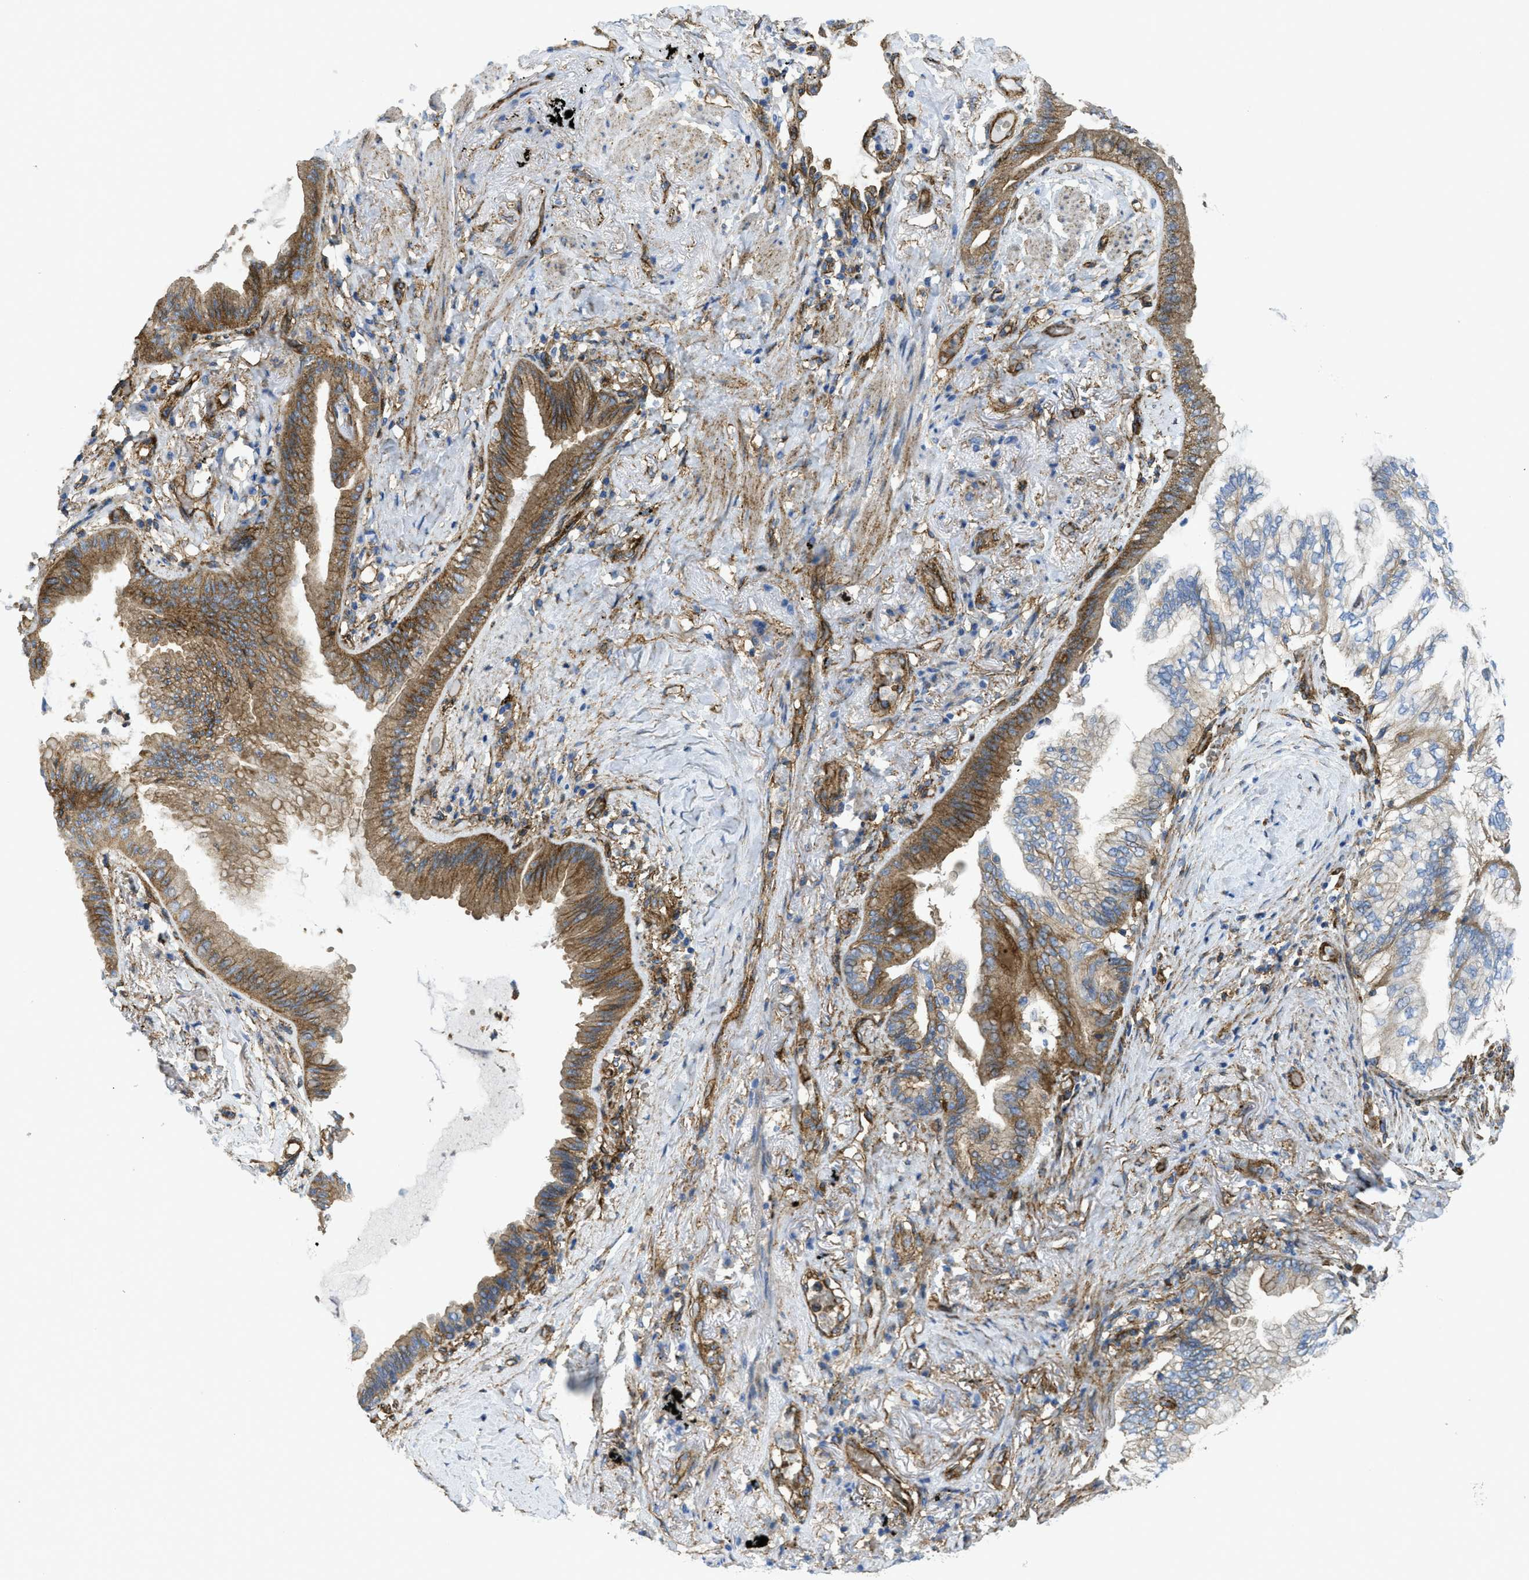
{"staining": {"intensity": "moderate", "quantity": ">75%", "location": "cytoplasmic/membranous"}, "tissue": "lung cancer", "cell_type": "Tumor cells", "image_type": "cancer", "snomed": [{"axis": "morphology", "description": "Normal tissue, NOS"}, {"axis": "morphology", "description": "Adenocarcinoma, NOS"}, {"axis": "topography", "description": "Bronchus"}, {"axis": "topography", "description": "Lung"}], "caption": "Protein staining demonstrates moderate cytoplasmic/membranous staining in about >75% of tumor cells in lung adenocarcinoma.", "gene": "HIP1", "patient": {"sex": "female", "age": 70}}